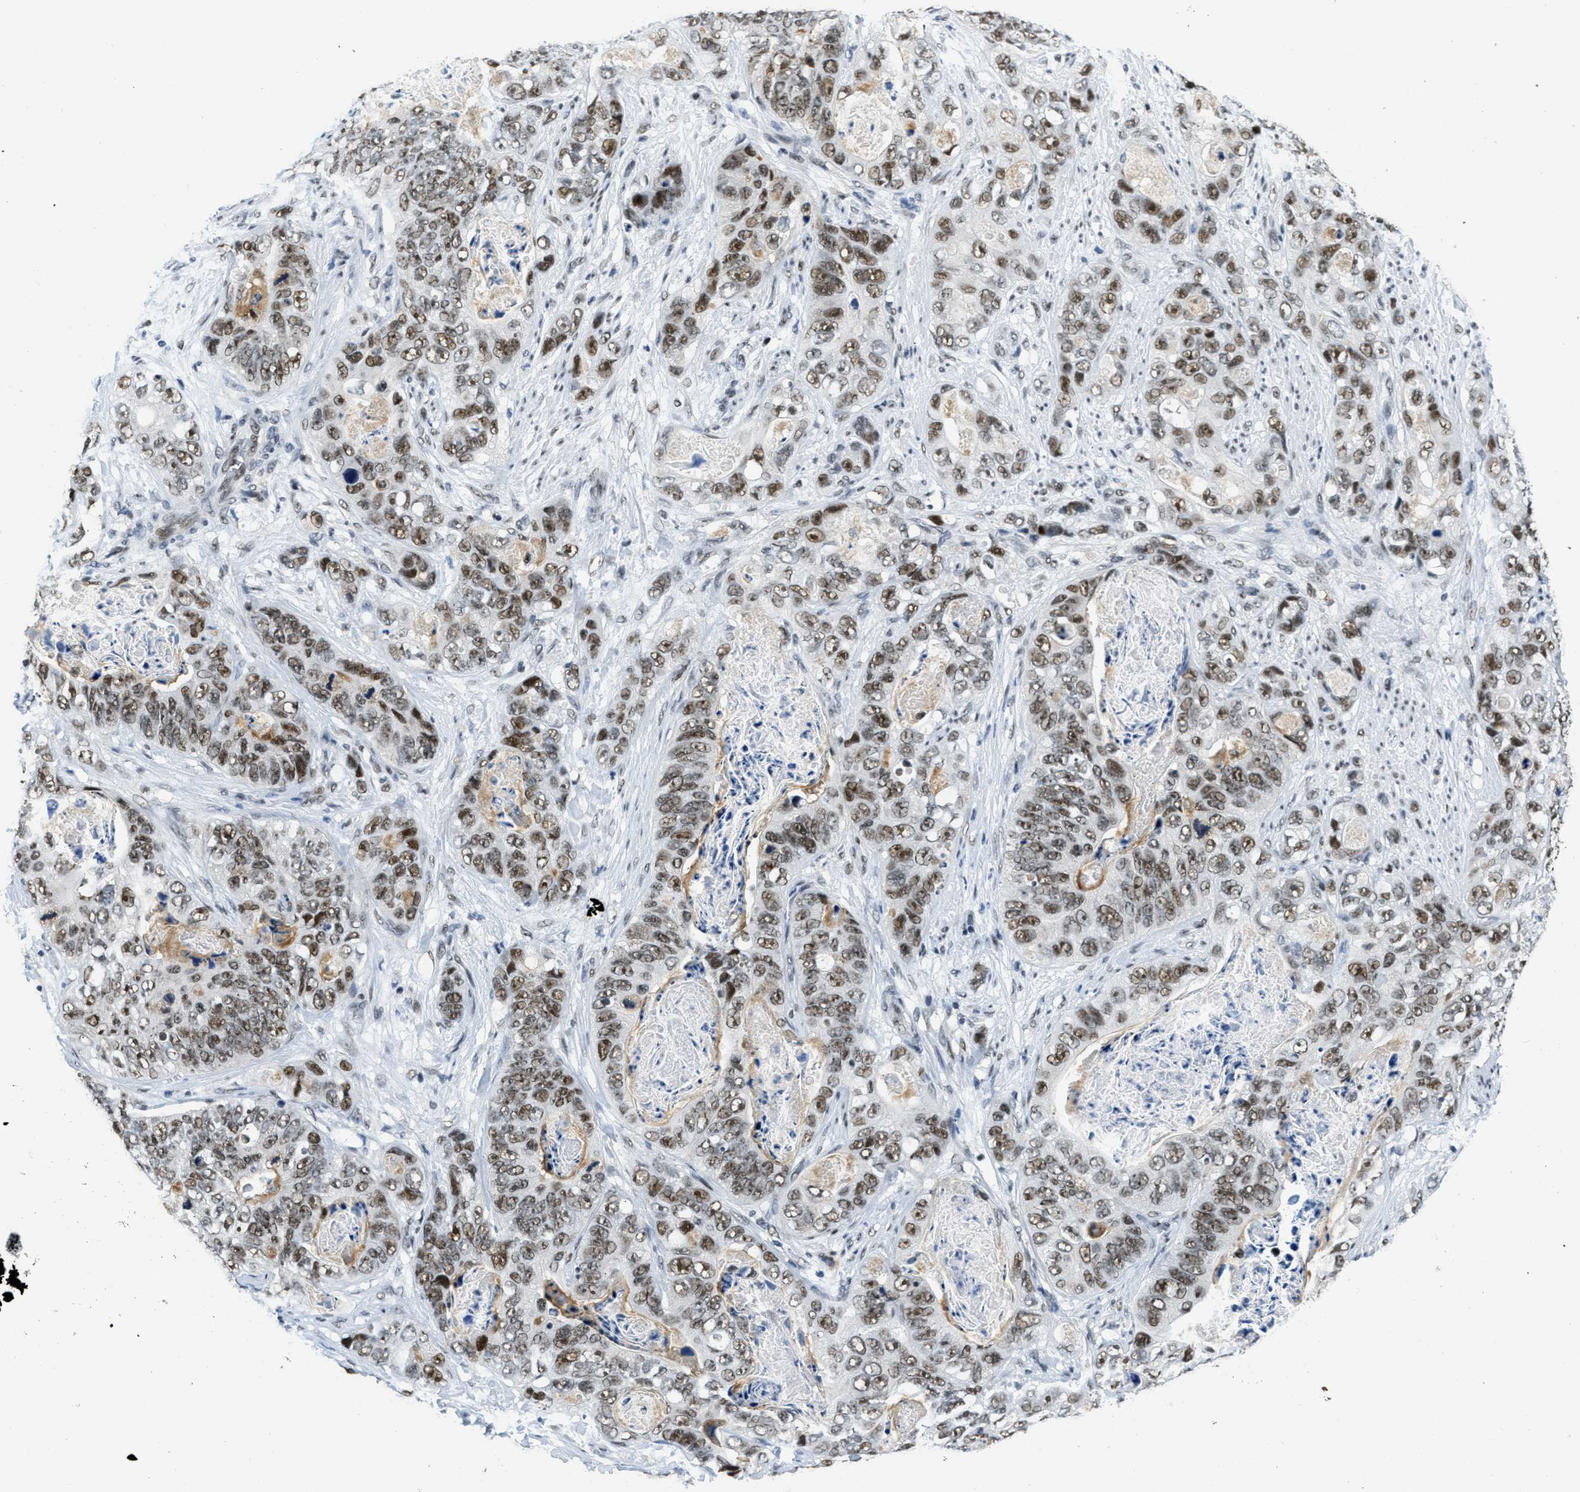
{"staining": {"intensity": "moderate", "quantity": ">75%", "location": "nuclear"}, "tissue": "stomach cancer", "cell_type": "Tumor cells", "image_type": "cancer", "snomed": [{"axis": "morphology", "description": "Adenocarcinoma, NOS"}, {"axis": "topography", "description": "Stomach"}], "caption": "A medium amount of moderate nuclear positivity is appreciated in approximately >75% of tumor cells in stomach cancer tissue. (DAB IHC with brightfield microscopy, high magnification).", "gene": "SSB", "patient": {"sex": "female", "age": 89}}